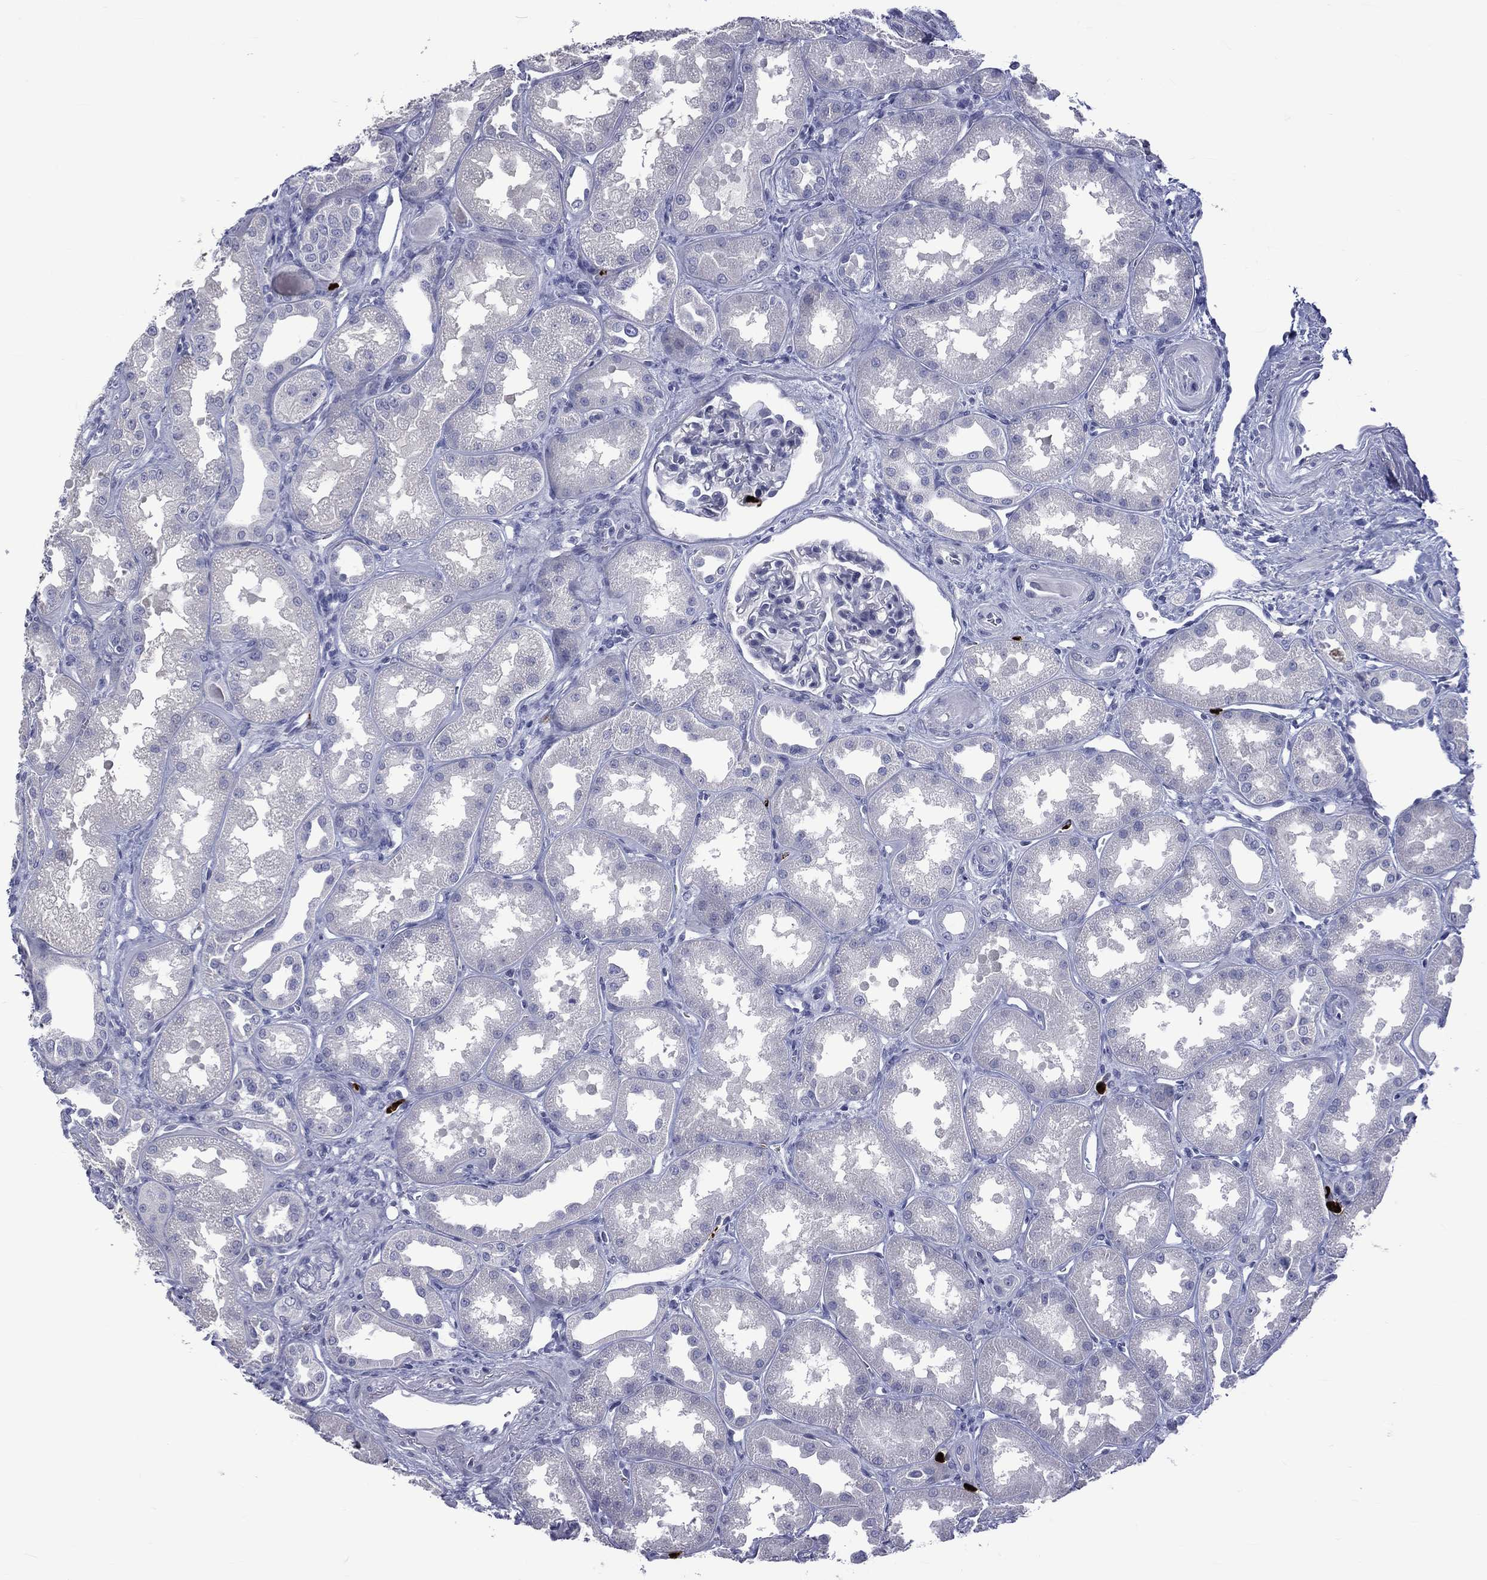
{"staining": {"intensity": "negative", "quantity": "none", "location": "none"}, "tissue": "kidney", "cell_type": "Cells in glomeruli", "image_type": "normal", "snomed": [{"axis": "morphology", "description": "Normal tissue, NOS"}, {"axis": "topography", "description": "Kidney"}], "caption": "Histopathology image shows no significant protein expression in cells in glomeruli of unremarkable kidney.", "gene": "ELANE", "patient": {"sex": "male", "age": 61}}